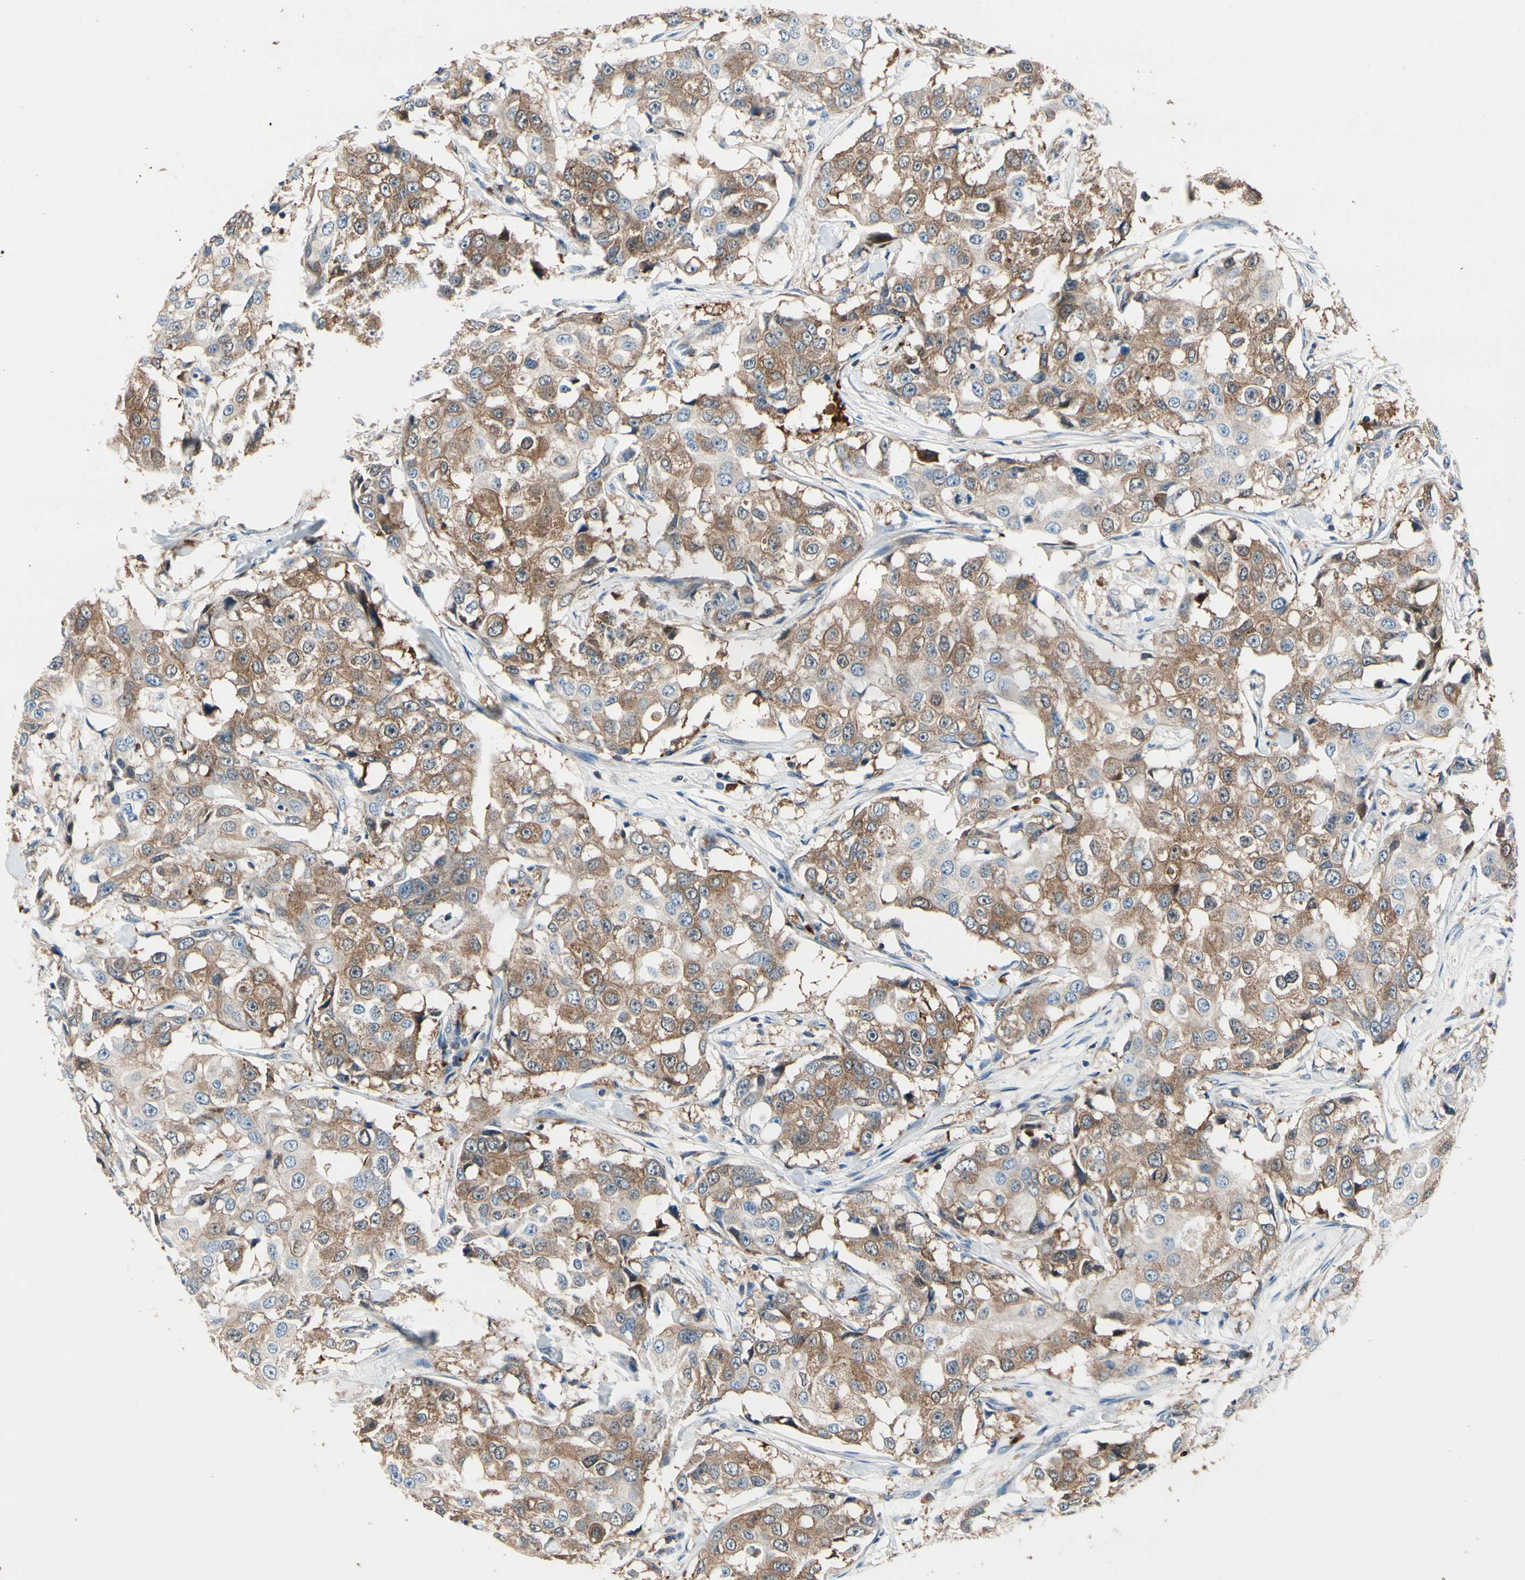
{"staining": {"intensity": "strong", "quantity": ">75%", "location": "cytoplasmic/membranous"}, "tissue": "breast cancer", "cell_type": "Tumor cells", "image_type": "cancer", "snomed": [{"axis": "morphology", "description": "Duct carcinoma"}, {"axis": "topography", "description": "Breast"}], "caption": "The photomicrograph exhibits a brown stain indicating the presence of a protein in the cytoplasmic/membranous of tumor cells in breast infiltrating ductal carcinoma. (Stains: DAB (3,3'-diaminobenzidine) in brown, nuclei in blue, Microscopy: brightfield microscopy at high magnification).", "gene": "PRDX2", "patient": {"sex": "female", "age": 27}}